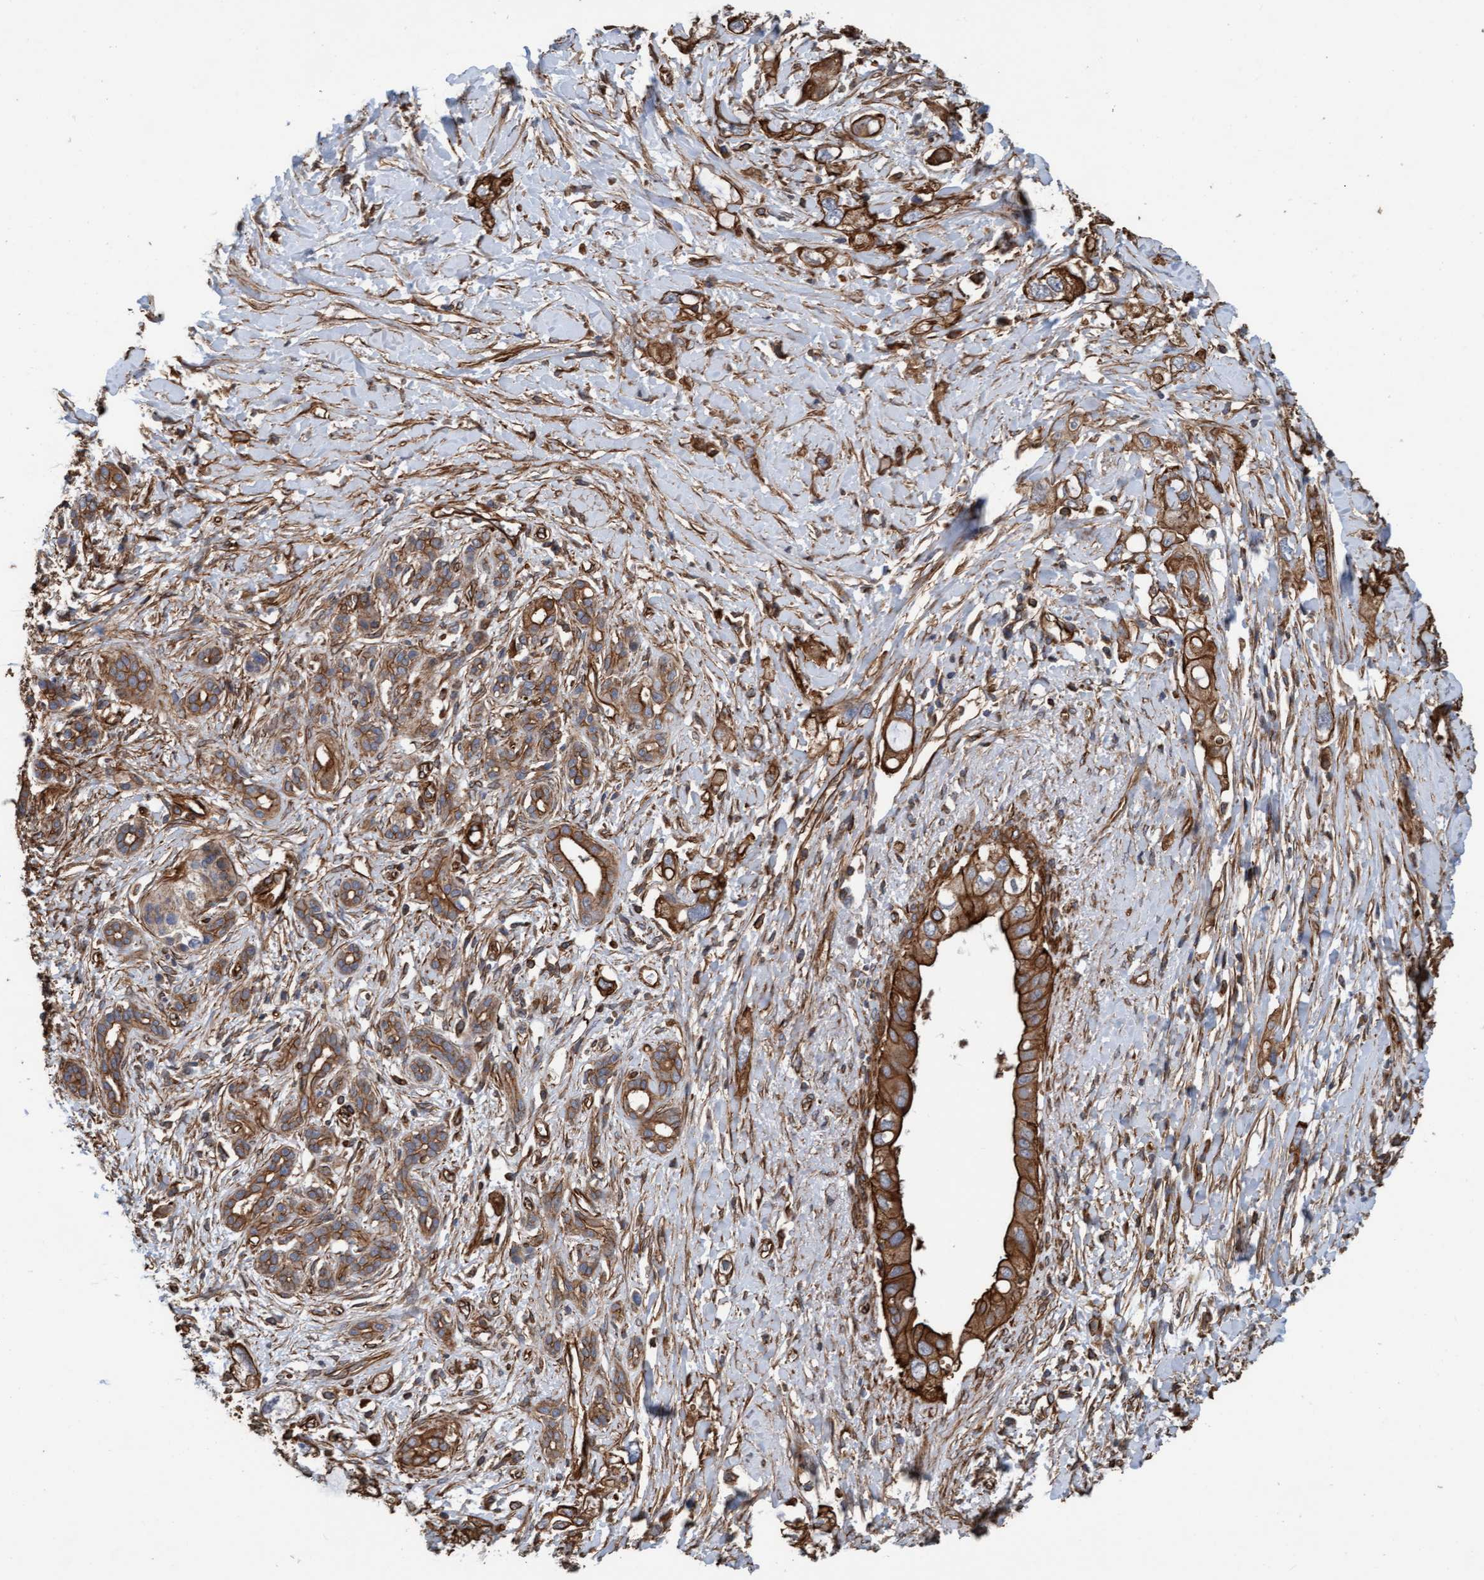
{"staining": {"intensity": "strong", "quantity": ">75%", "location": "cytoplasmic/membranous"}, "tissue": "pancreatic cancer", "cell_type": "Tumor cells", "image_type": "cancer", "snomed": [{"axis": "morphology", "description": "Adenocarcinoma, NOS"}, {"axis": "topography", "description": "Pancreas"}], "caption": "This is an image of immunohistochemistry (IHC) staining of pancreatic cancer (adenocarcinoma), which shows strong positivity in the cytoplasmic/membranous of tumor cells.", "gene": "STXBP4", "patient": {"sex": "female", "age": 56}}